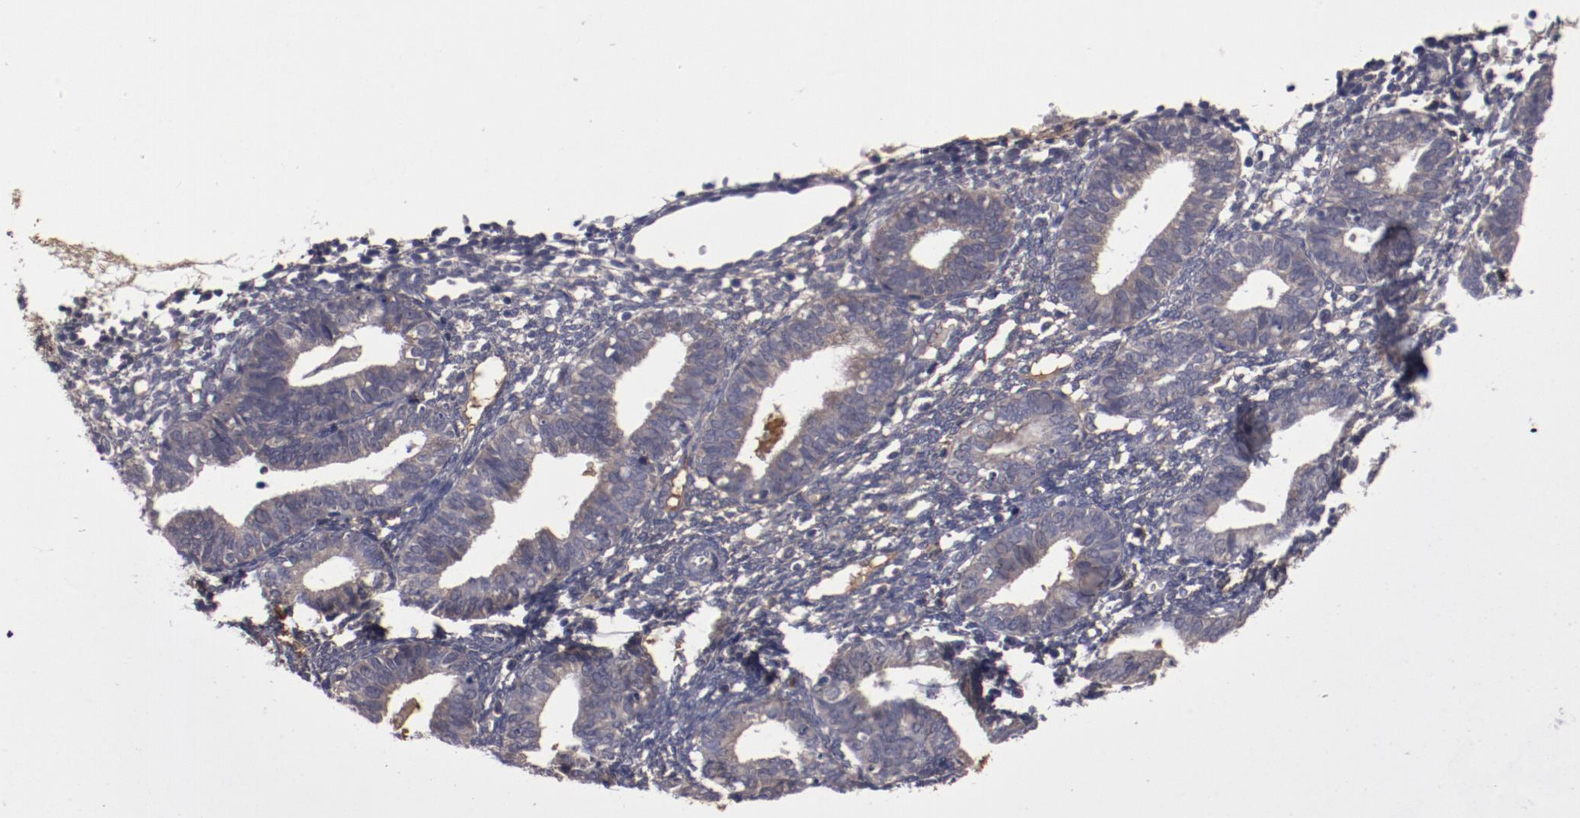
{"staining": {"intensity": "negative", "quantity": "none", "location": "none"}, "tissue": "endometrium", "cell_type": "Cells in endometrial stroma", "image_type": "normal", "snomed": [{"axis": "morphology", "description": "Normal tissue, NOS"}, {"axis": "topography", "description": "Endometrium"}], "caption": "Immunohistochemistry of unremarkable endometrium displays no positivity in cells in endometrial stroma.", "gene": "CP", "patient": {"sex": "female", "age": 61}}